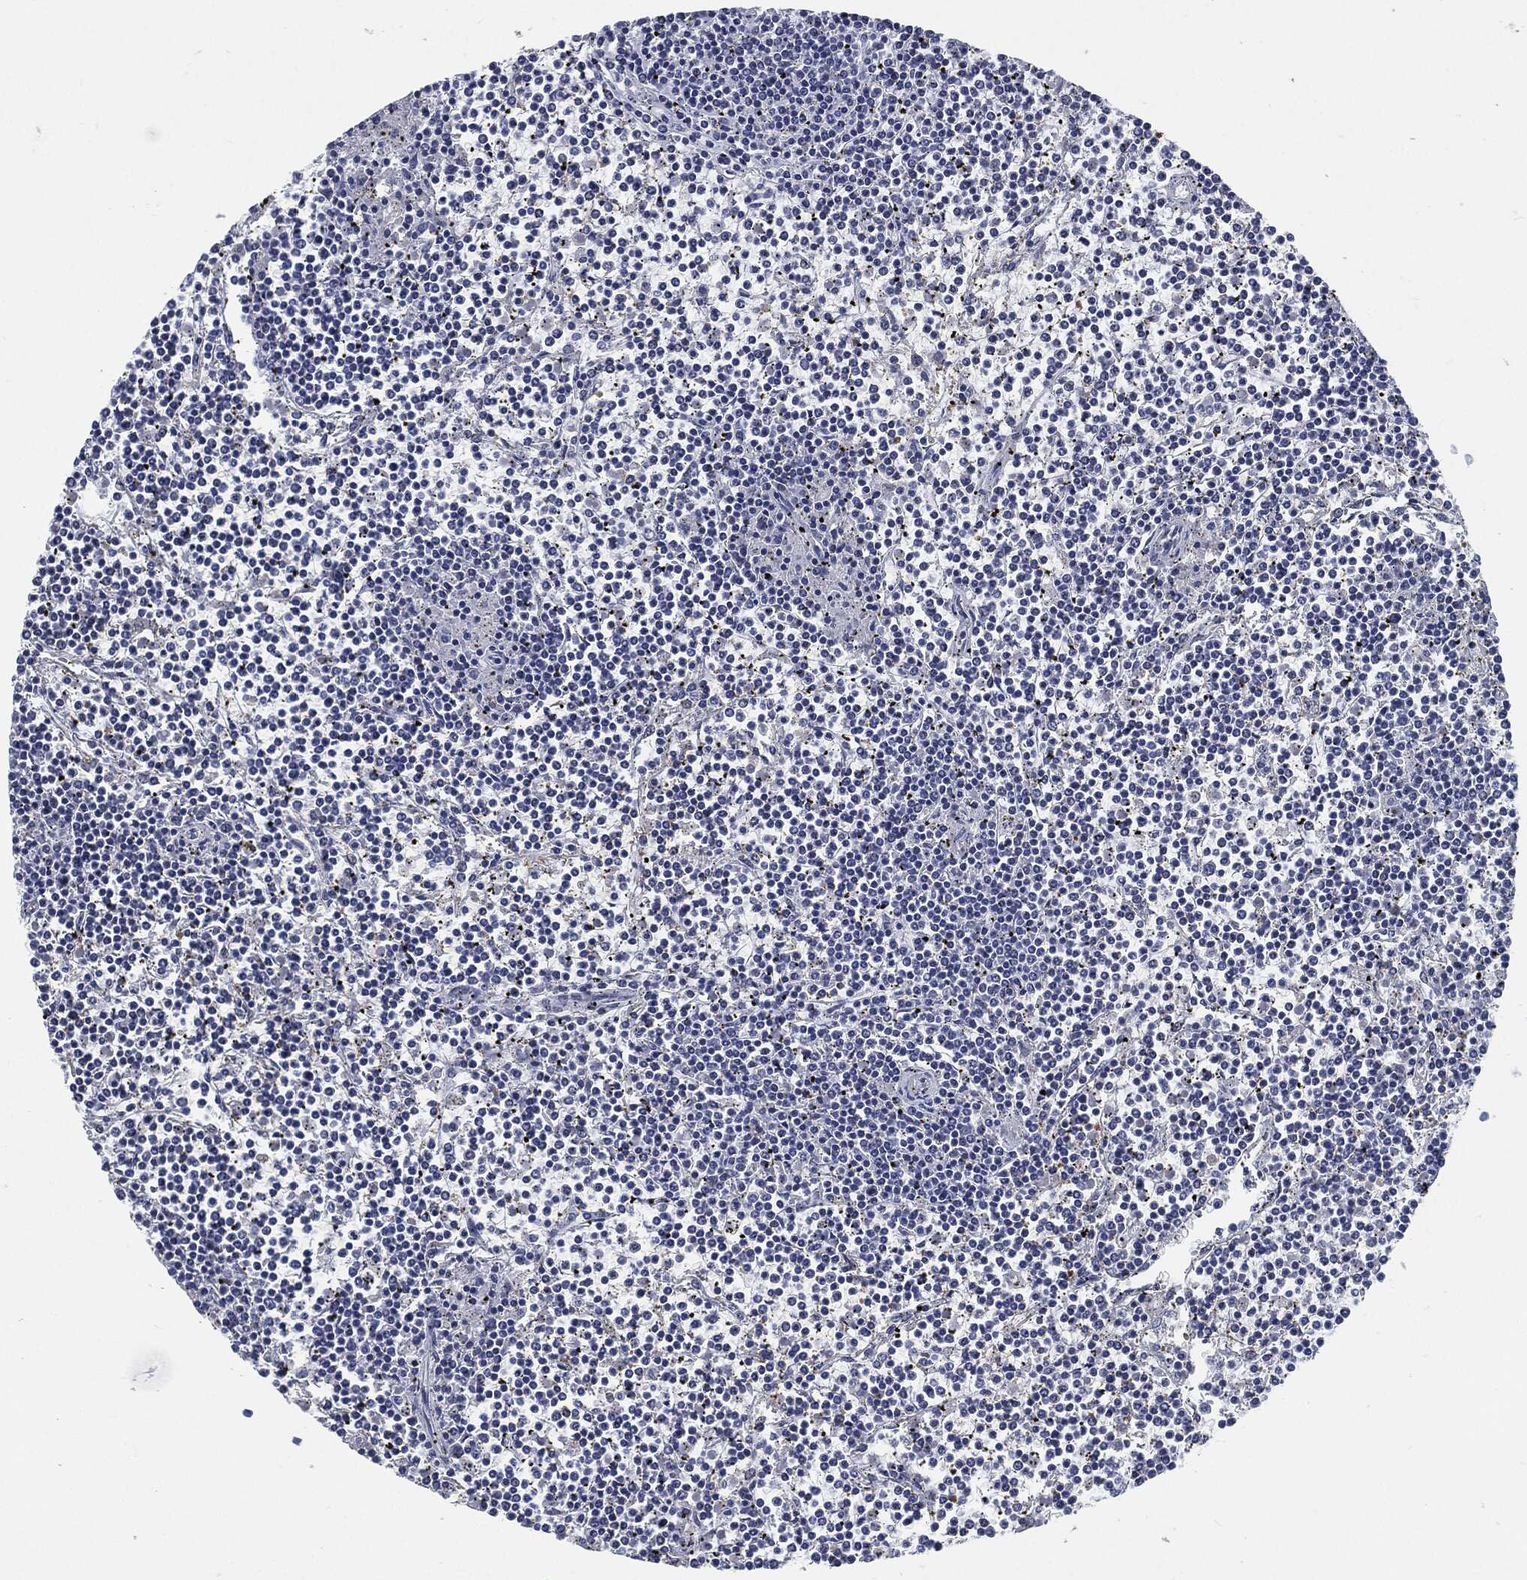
{"staining": {"intensity": "negative", "quantity": "none", "location": "none"}, "tissue": "lymphoma", "cell_type": "Tumor cells", "image_type": "cancer", "snomed": [{"axis": "morphology", "description": "Malignant lymphoma, non-Hodgkin's type, Low grade"}, {"axis": "topography", "description": "Spleen"}], "caption": "There is no significant positivity in tumor cells of lymphoma. (Stains: DAB (3,3'-diaminobenzidine) immunohistochemistry with hematoxylin counter stain, Microscopy: brightfield microscopy at high magnification).", "gene": "PROM1", "patient": {"sex": "female", "age": 19}}